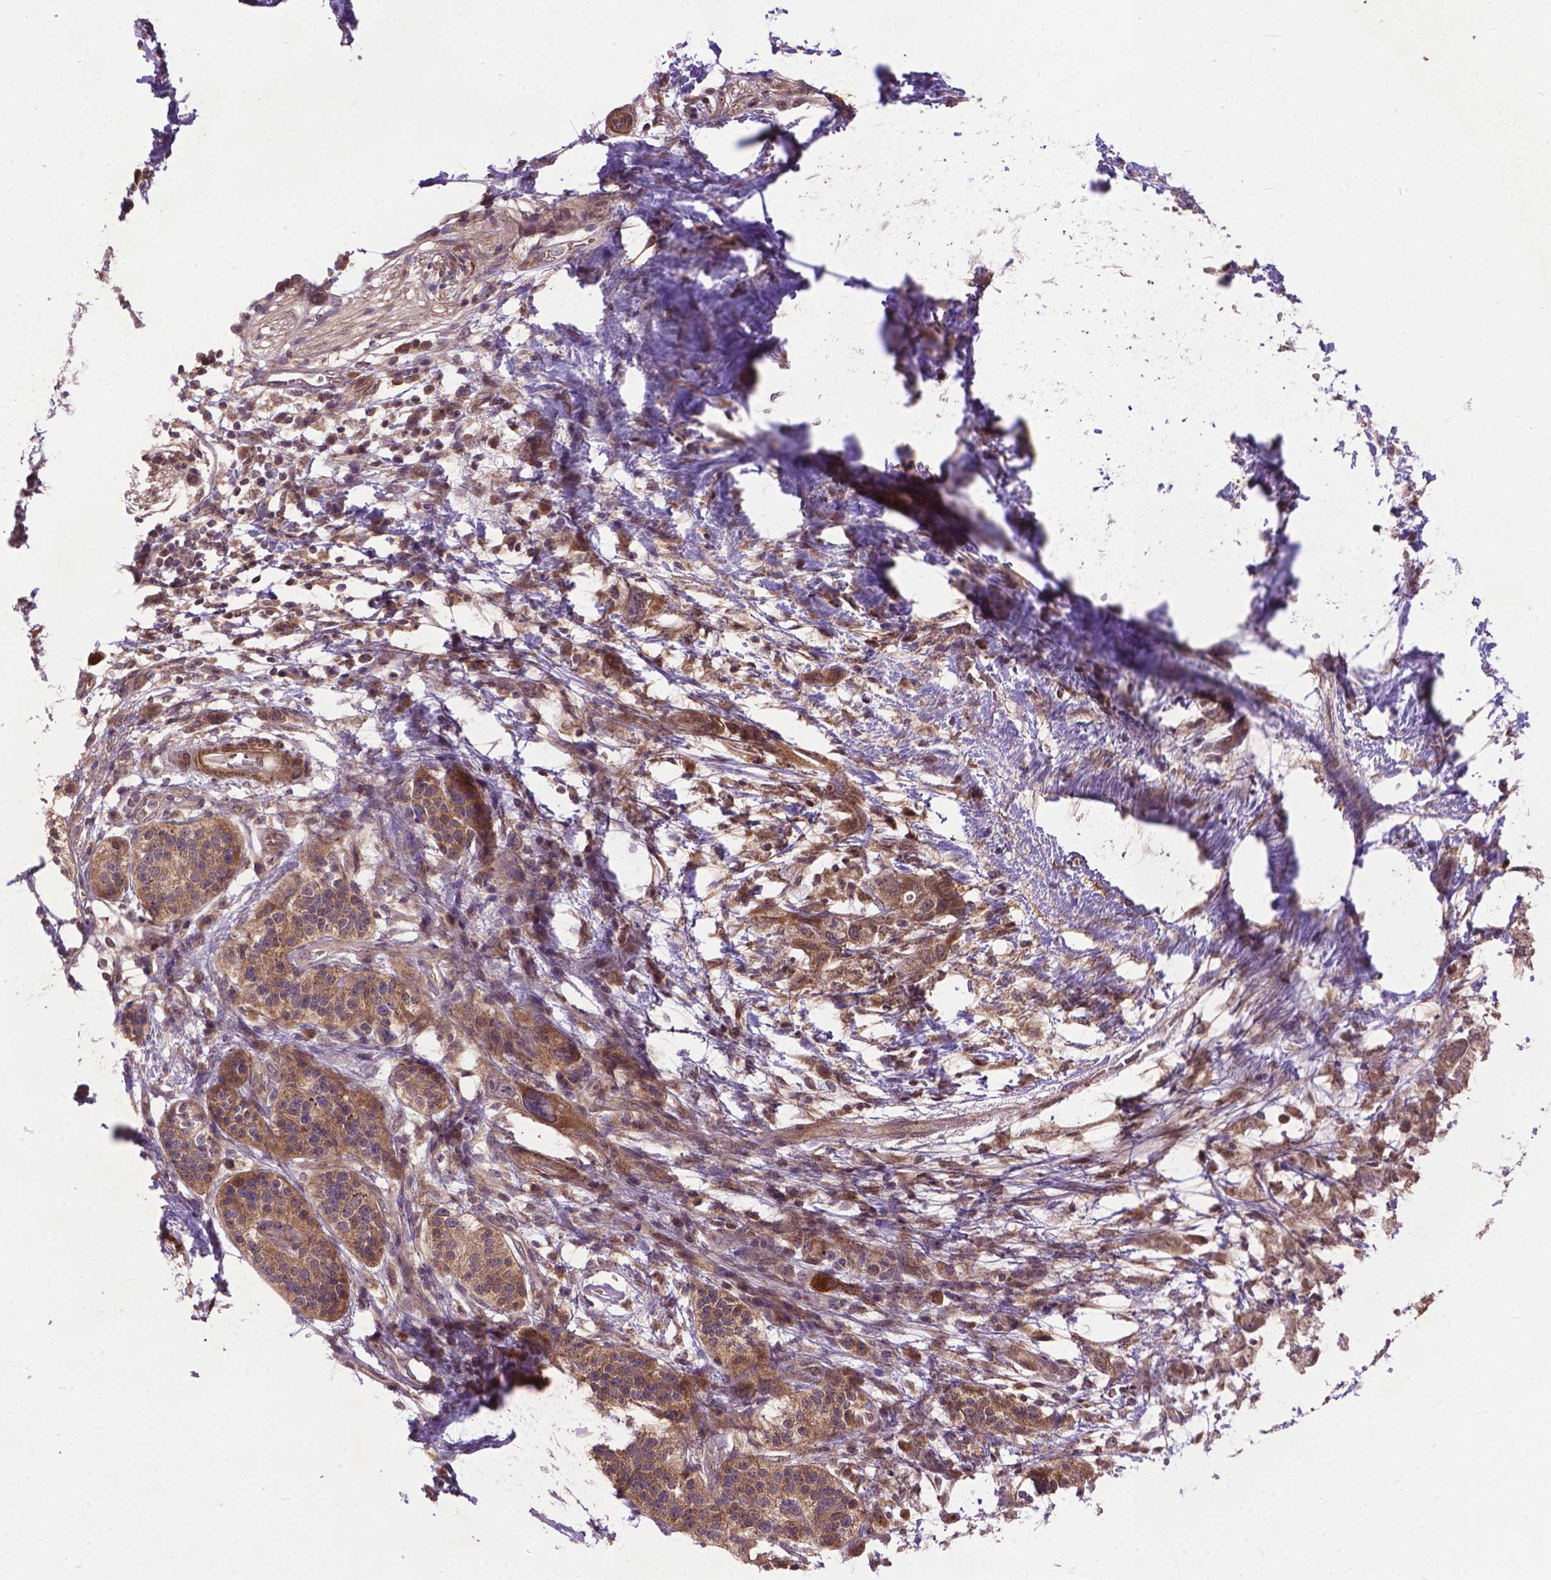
{"staining": {"intensity": "moderate", "quantity": ">75%", "location": "cytoplasmic/membranous"}, "tissue": "pancreatic cancer", "cell_type": "Tumor cells", "image_type": "cancer", "snomed": [{"axis": "morphology", "description": "Adenocarcinoma, NOS"}, {"axis": "topography", "description": "Pancreas"}], "caption": "Immunohistochemistry (DAB) staining of pancreatic cancer displays moderate cytoplasmic/membranous protein staining in about >75% of tumor cells. (DAB (3,3'-diaminobenzidine) IHC, brown staining for protein, blue staining for nuclei).", "gene": "ZNF616", "patient": {"sex": "female", "age": 72}}